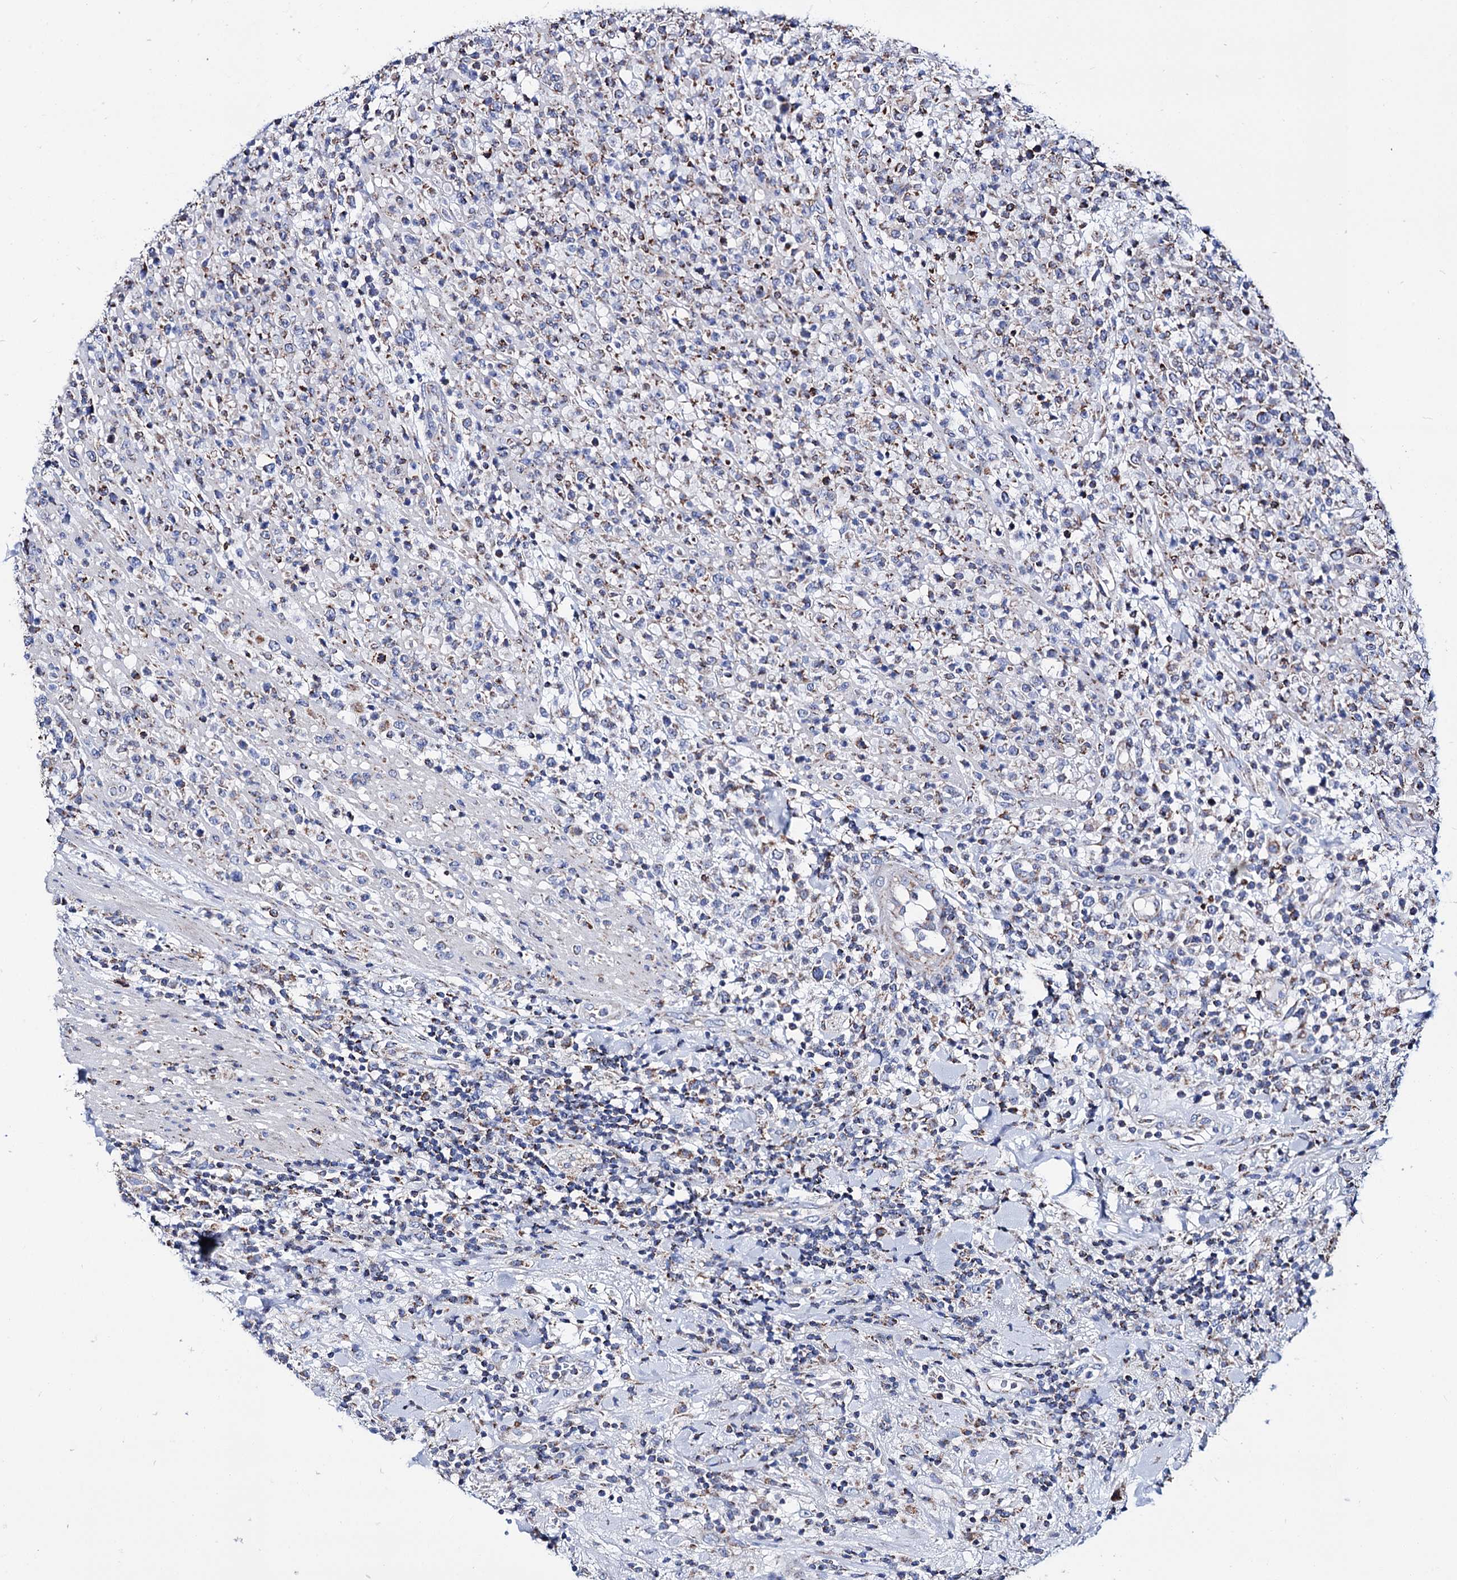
{"staining": {"intensity": "weak", "quantity": "25%-75%", "location": "cytoplasmic/membranous"}, "tissue": "lymphoma", "cell_type": "Tumor cells", "image_type": "cancer", "snomed": [{"axis": "morphology", "description": "Malignant lymphoma, non-Hodgkin's type, High grade"}, {"axis": "topography", "description": "Colon"}], "caption": "Weak cytoplasmic/membranous protein positivity is appreciated in about 25%-75% of tumor cells in high-grade malignant lymphoma, non-Hodgkin's type. The staining is performed using DAB brown chromogen to label protein expression. The nuclei are counter-stained blue using hematoxylin.", "gene": "UBASH3B", "patient": {"sex": "female", "age": 53}}